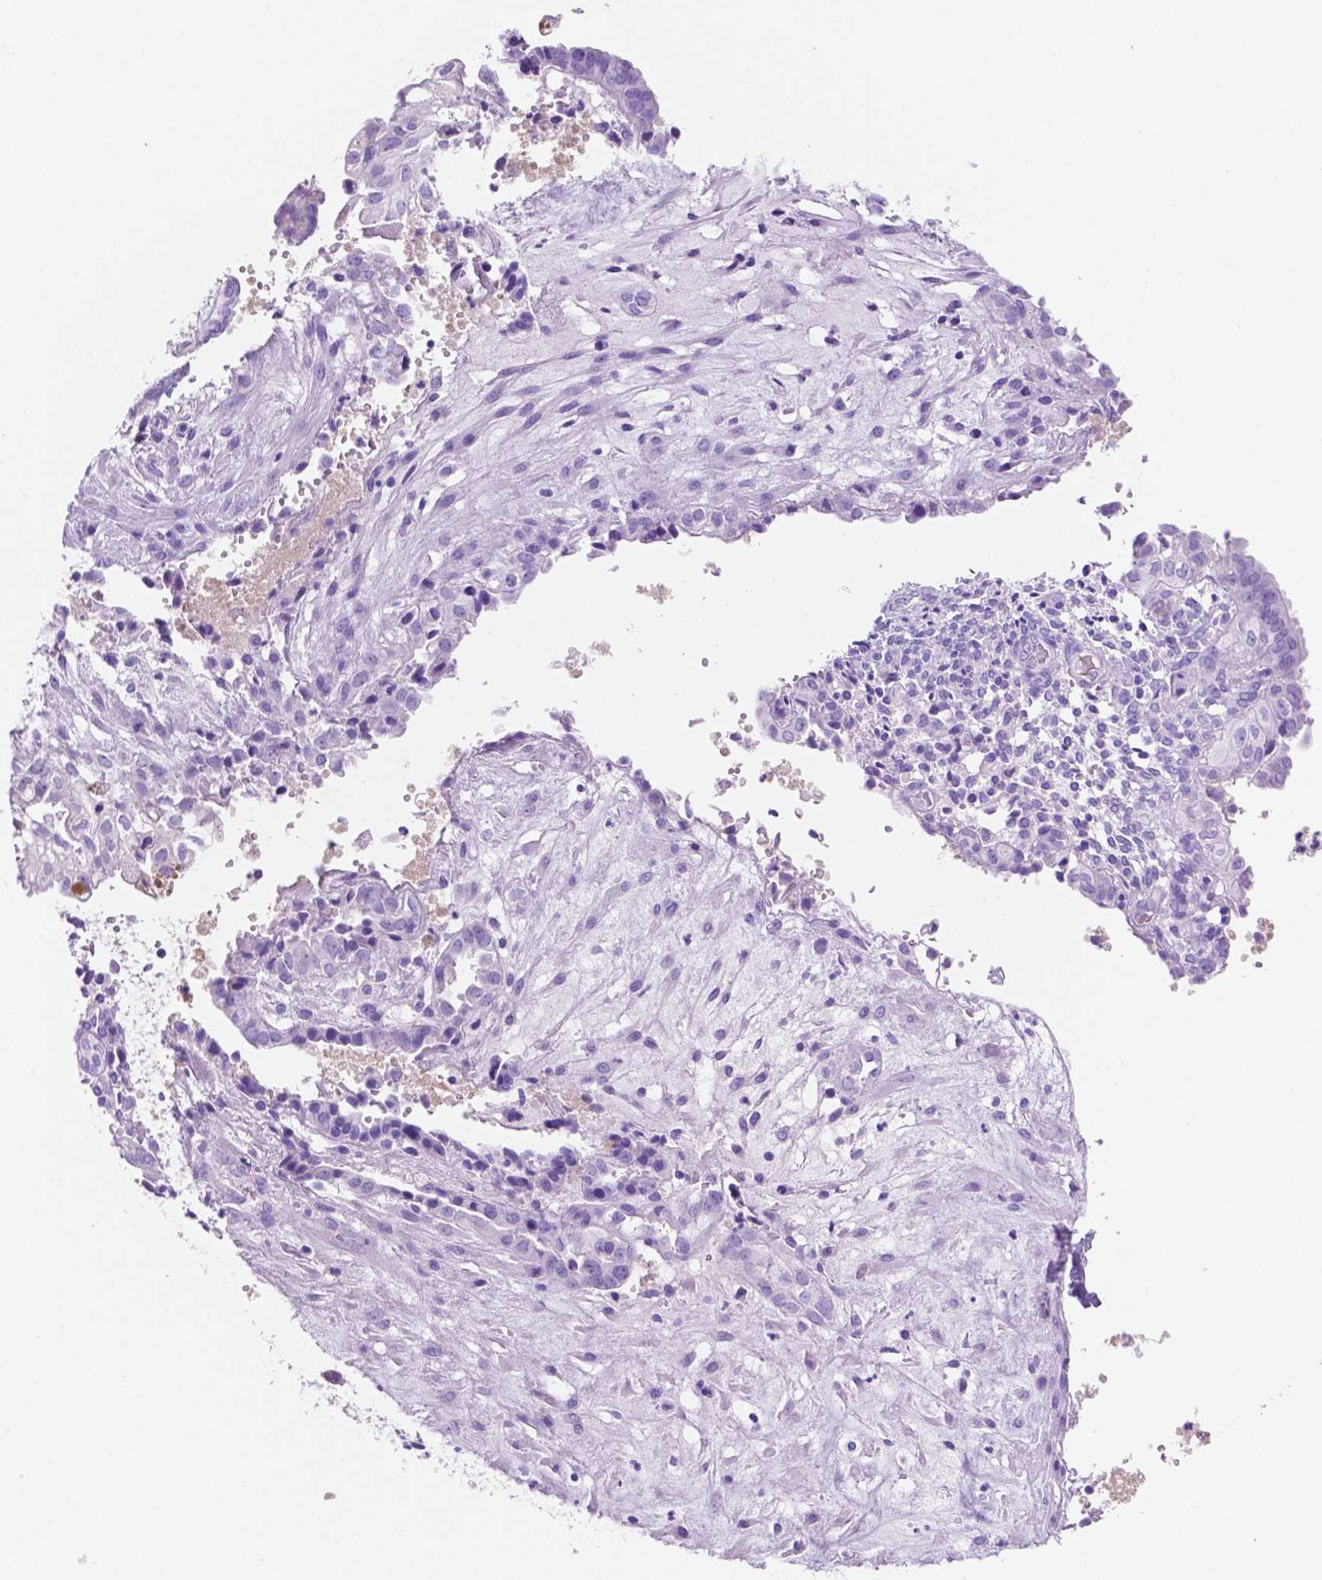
{"staining": {"intensity": "negative", "quantity": "none", "location": "none"}, "tissue": "ovarian cancer", "cell_type": "Tumor cells", "image_type": "cancer", "snomed": [{"axis": "morphology", "description": "Carcinoma, endometroid"}, {"axis": "topography", "description": "Ovary"}], "caption": "Immunohistochemistry micrograph of human endometroid carcinoma (ovarian) stained for a protein (brown), which exhibits no expression in tumor cells. (Brightfield microscopy of DAB immunohistochemistry (IHC) at high magnification).", "gene": "FOXB2", "patient": {"sex": "female", "age": 64}}